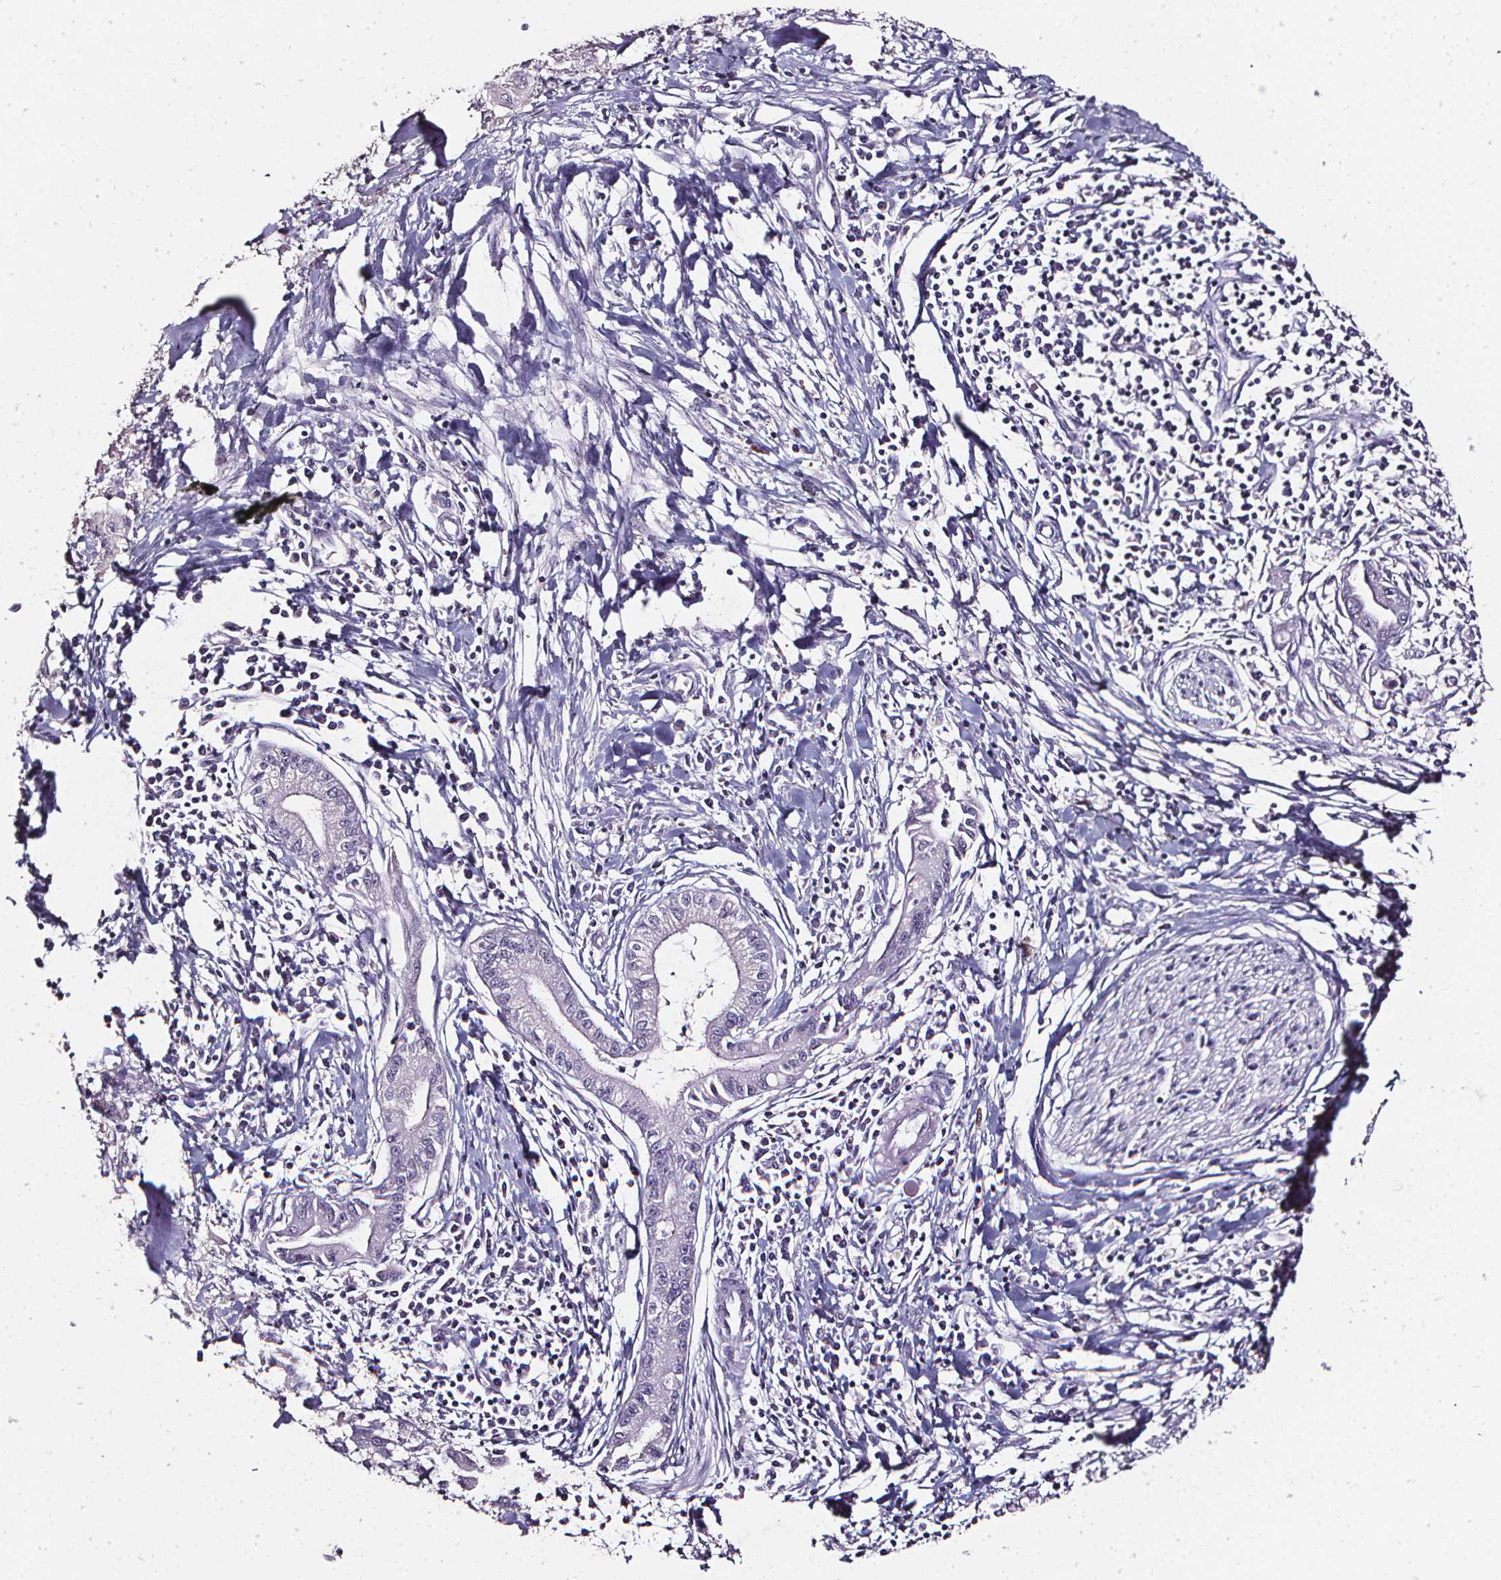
{"staining": {"intensity": "negative", "quantity": "none", "location": "none"}, "tissue": "pancreatic cancer", "cell_type": "Tumor cells", "image_type": "cancer", "snomed": [{"axis": "morphology", "description": "Adenocarcinoma, NOS"}, {"axis": "topography", "description": "Pancreas"}], "caption": "IHC histopathology image of pancreatic adenocarcinoma stained for a protein (brown), which exhibits no expression in tumor cells.", "gene": "DEFA5", "patient": {"sex": "male", "age": 72}}